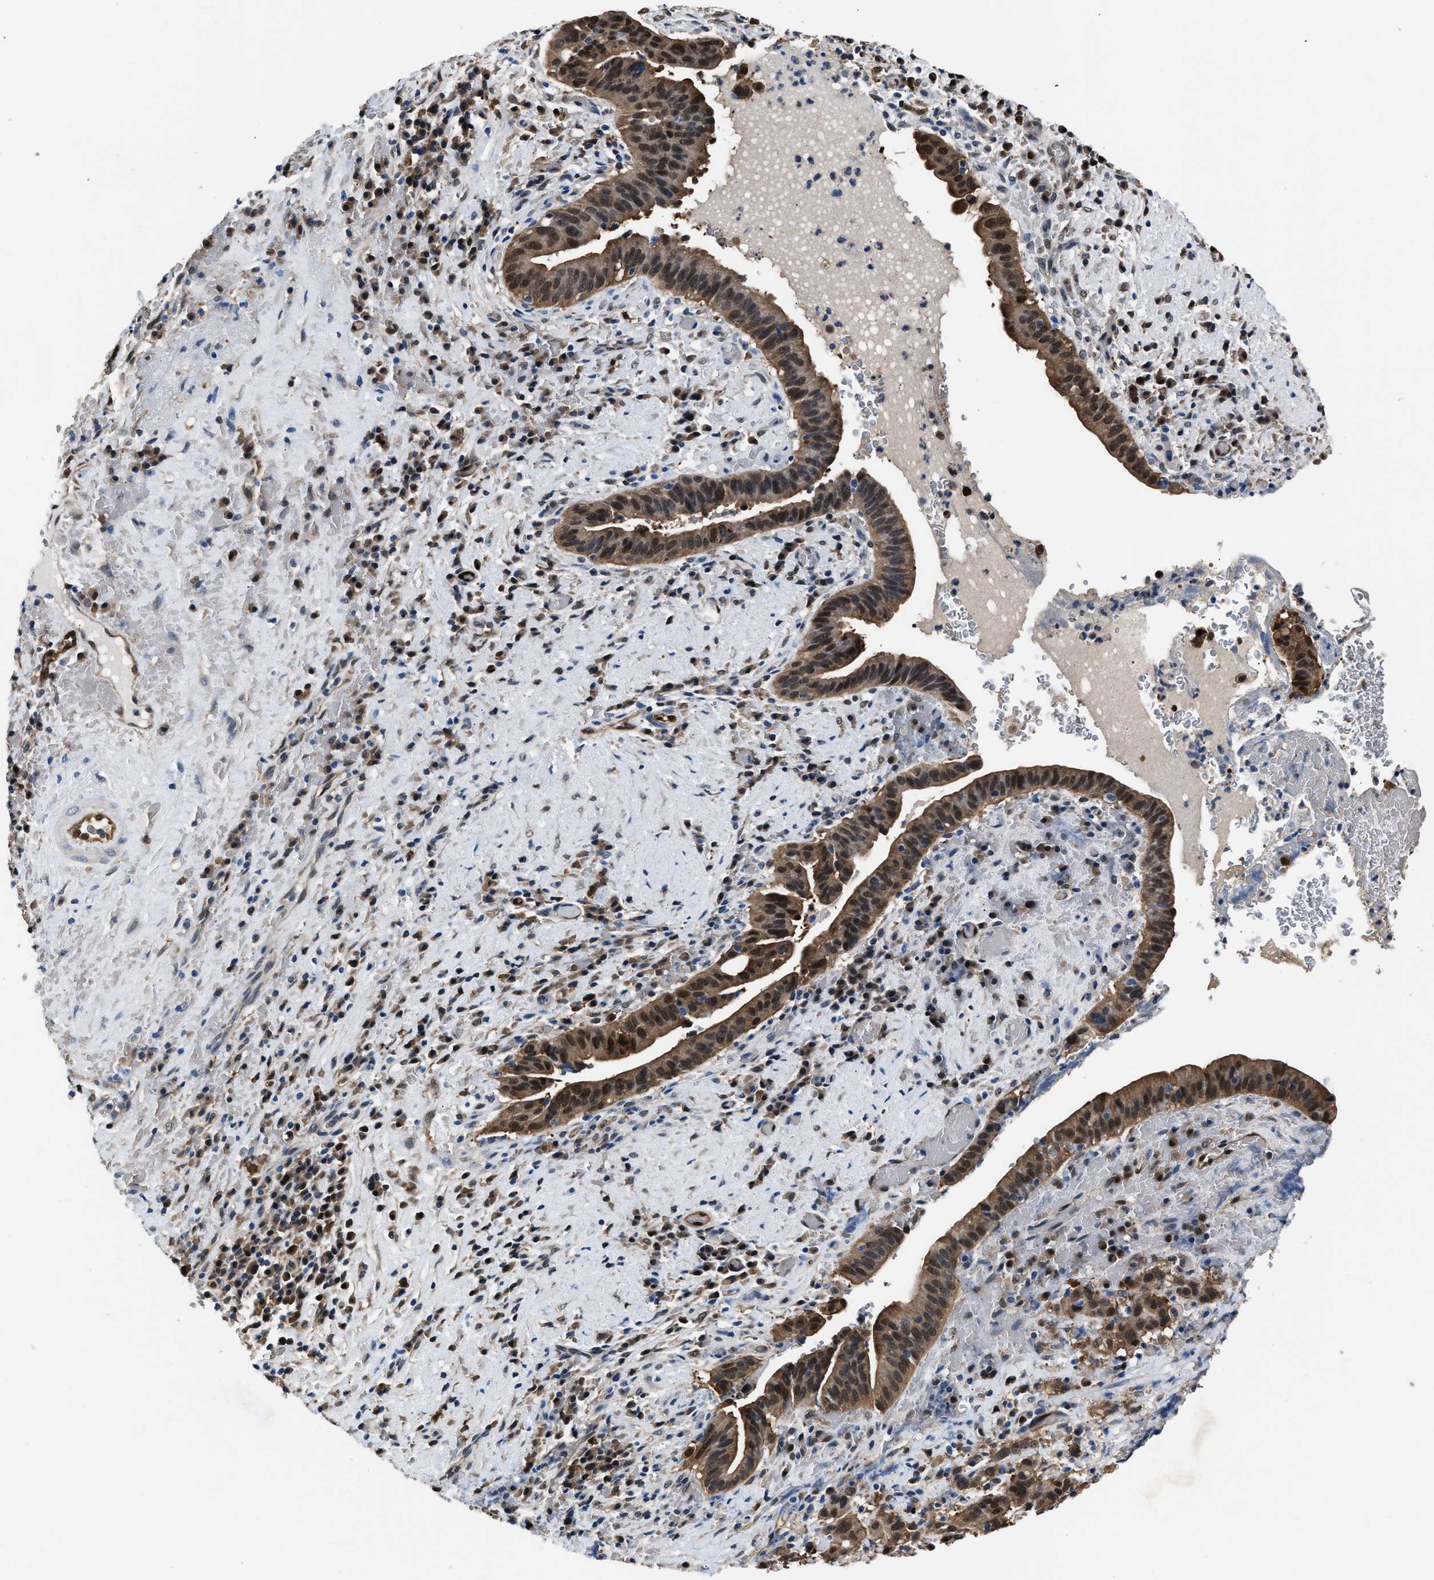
{"staining": {"intensity": "moderate", "quantity": ">75%", "location": "cytoplasmic/membranous,nuclear"}, "tissue": "liver cancer", "cell_type": "Tumor cells", "image_type": "cancer", "snomed": [{"axis": "morphology", "description": "Cholangiocarcinoma"}, {"axis": "topography", "description": "Liver"}], "caption": "Human cholangiocarcinoma (liver) stained with a protein marker demonstrates moderate staining in tumor cells.", "gene": "PPA1", "patient": {"sex": "female", "age": 38}}